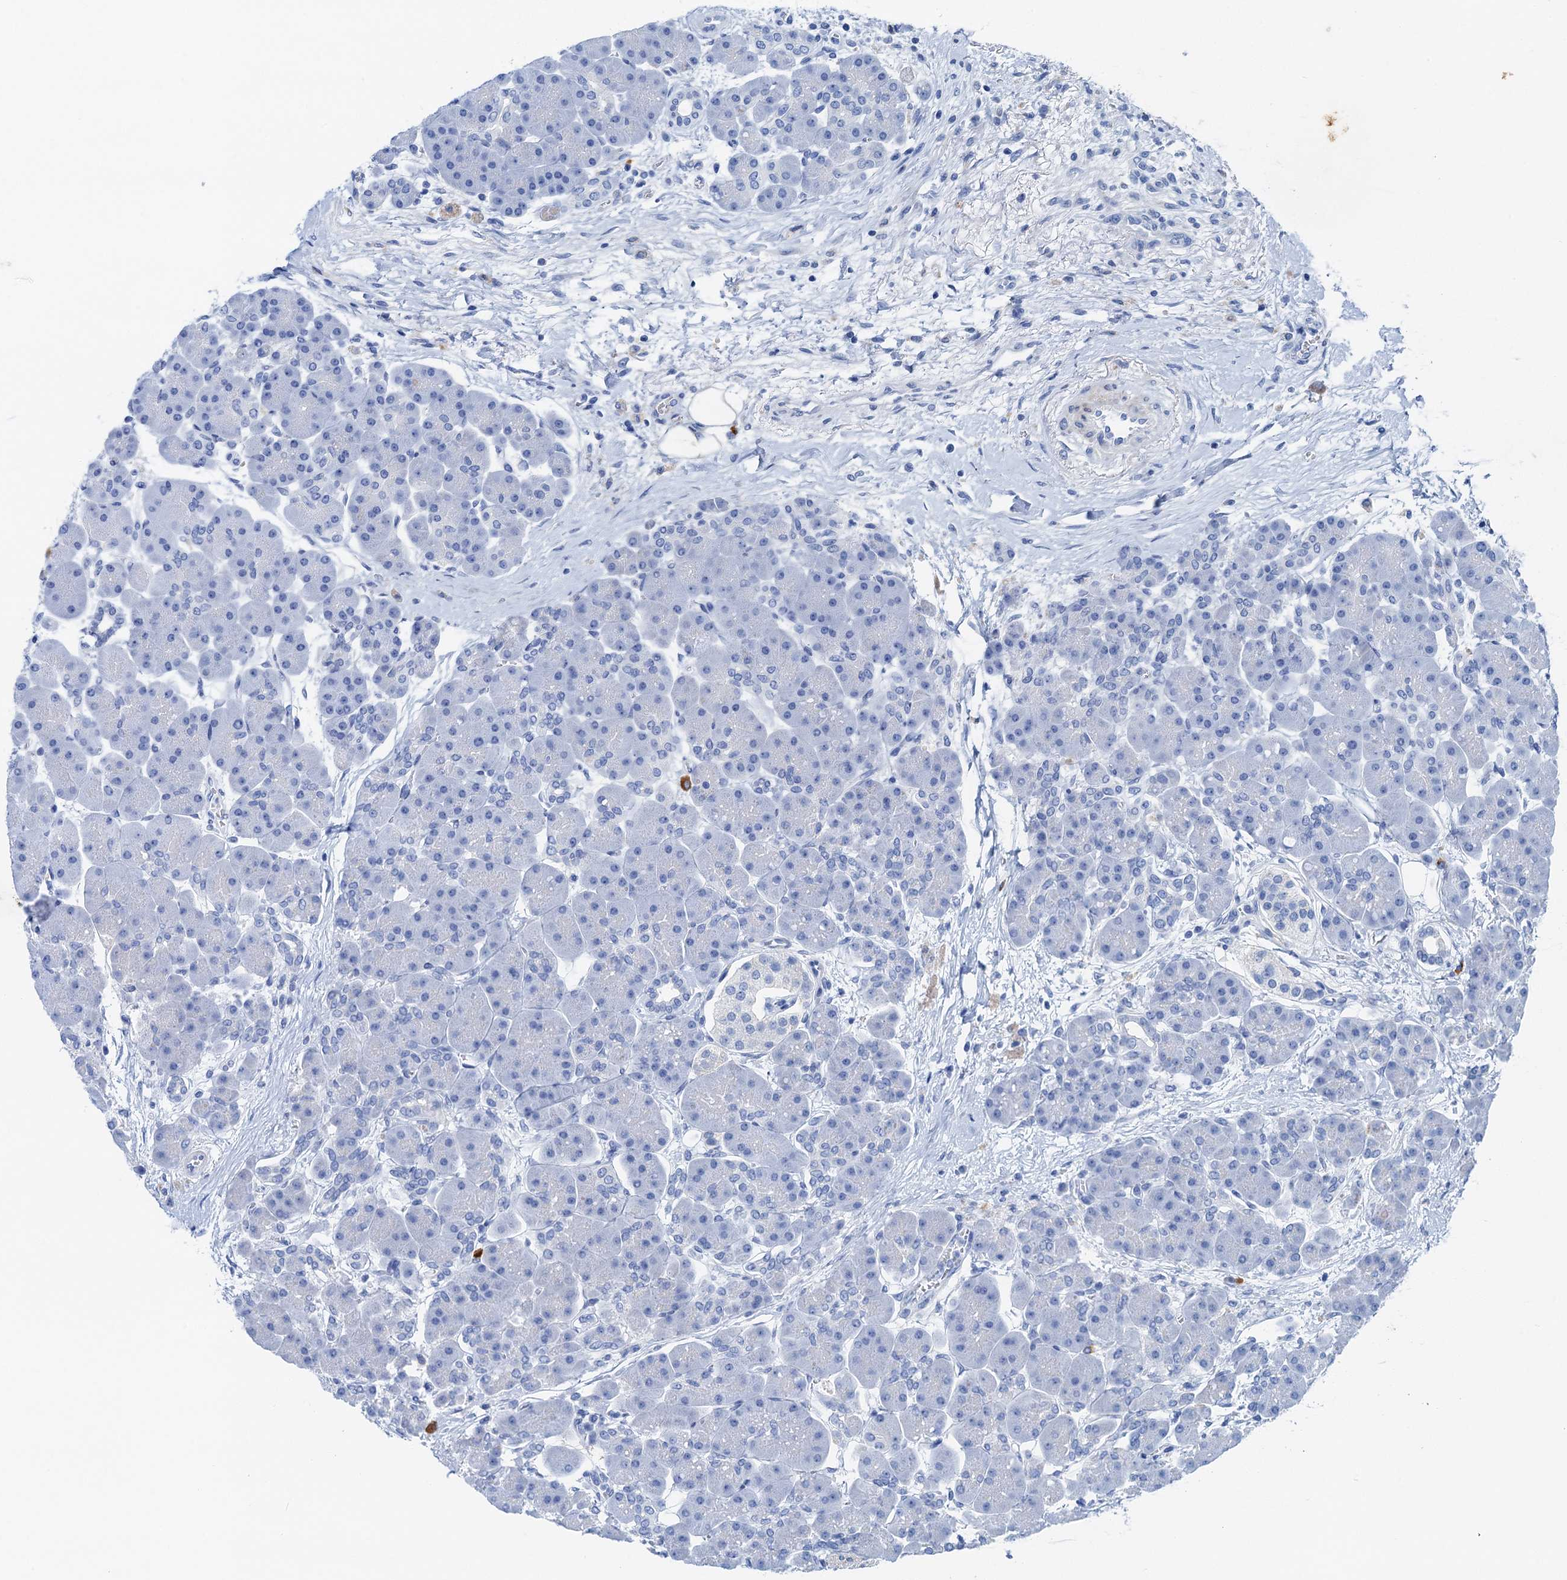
{"staining": {"intensity": "negative", "quantity": "none", "location": "none"}, "tissue": "pancreas", "cell_type": "Exocrine glandular cells", "image_type": "normal", "snomed": [{"axis": "morphology", "description": "Normal tissue, NOS"}, {"axis": "topography", "description": "Pancreas"}], "caption": "IHC image of normal pancreas: pancreas stained with DAB demonstrates no significant protein positivity in exocrine glandular cells.", "gene": "NLRP10", "patient": {"sex": "male", "age": 66}}